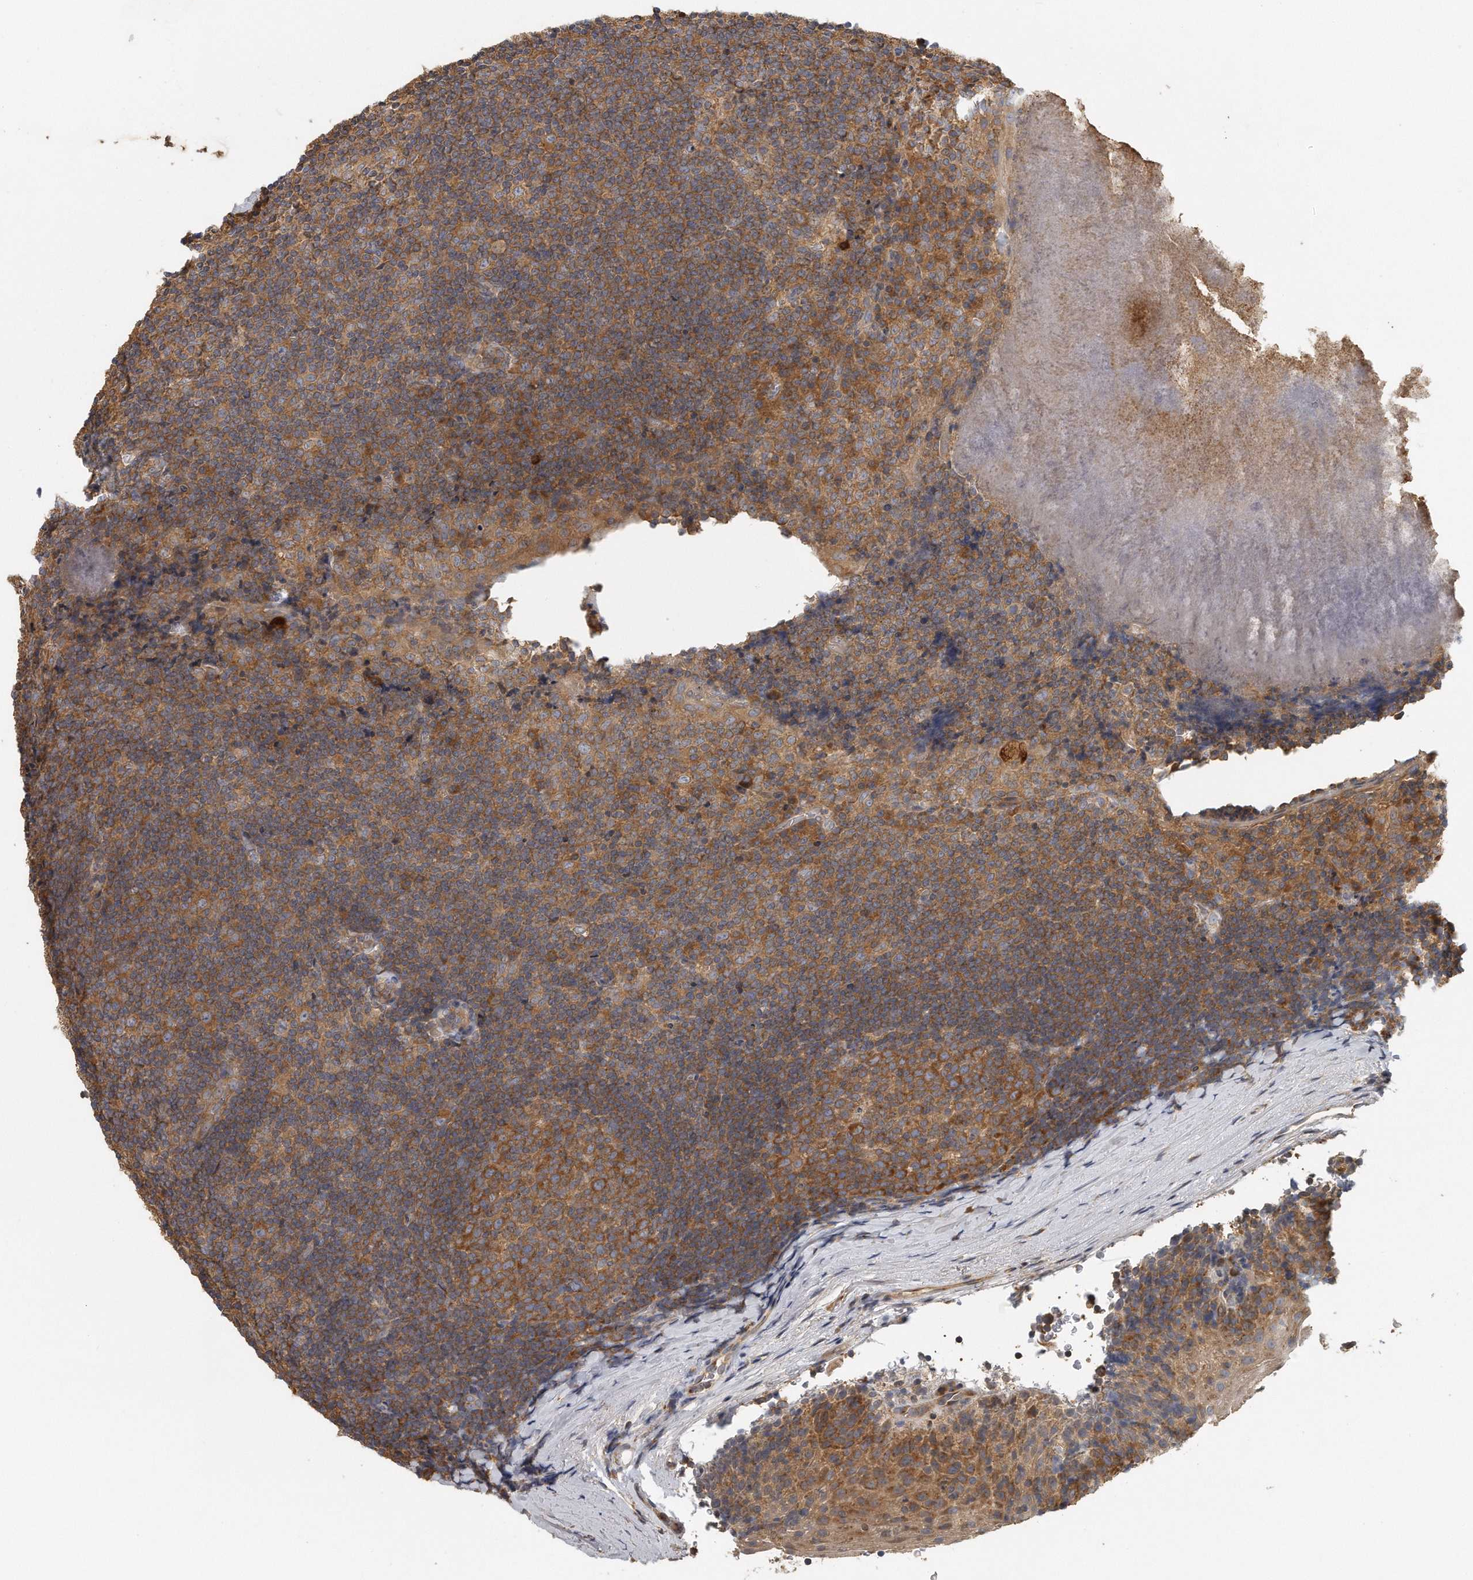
{"staining": {"intensity": "moderate", "quantity": ">75%", "location": "cytoplasmic/membranous"}, "tissue": "tonsil", "cell_type": "Germinal center cells", "image_type": "normal", "snomed": [{"axis": "morphology", "description": "Normal tissue, NOS"}, {"axis": "topography", "description": "Tonsil"}], "caption": "Normal tonsil displays moderate cytoplasmic/membranous staining in approximately >75% of germinal center cells, visualized by immunohistochemistry.", "gene": "EIF3I", "patient": {"sex": "male", "age": 37}}